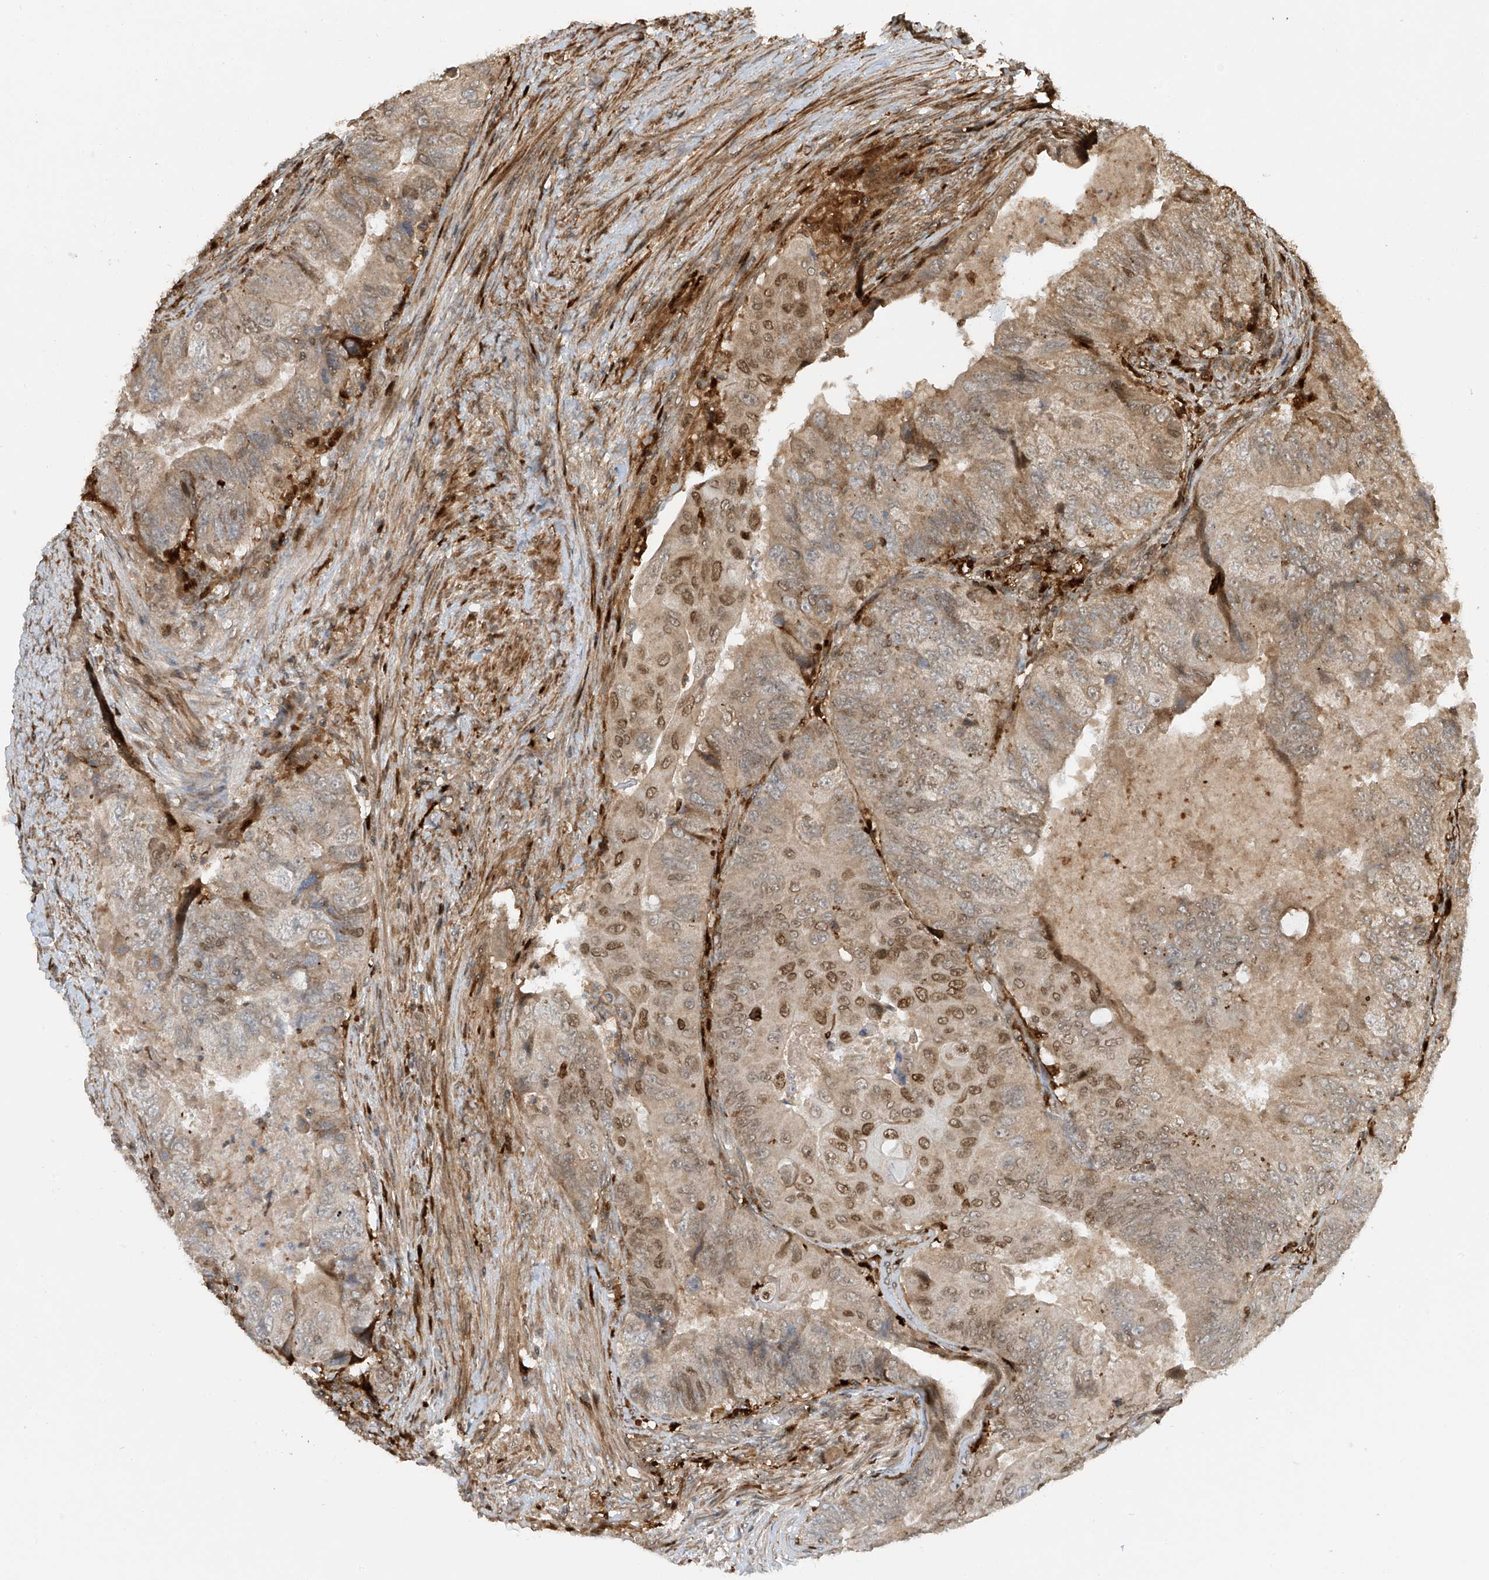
{"staining": {"intensity": "moderate", "quantity": "<25%", "location": "cytoplasmic/membranous,nuclear"}, "tissue": "colorectal cancer", "cell_type": "Tumor cells", "image_type": "cancer", "snomed": [{"axis": "morphology", "description": "Adenocarcinoma, NOS"}, {"axis": "topography", "description": "Rectum"}], "caption": "The image shows a brown stain indicating the presence of a protein in the cytoplasmic/membranous and nuclear of tumor cells in colorectal cancer.", "gene": "ATAD2B", "patient": {"sex": "male", "age": 63}}